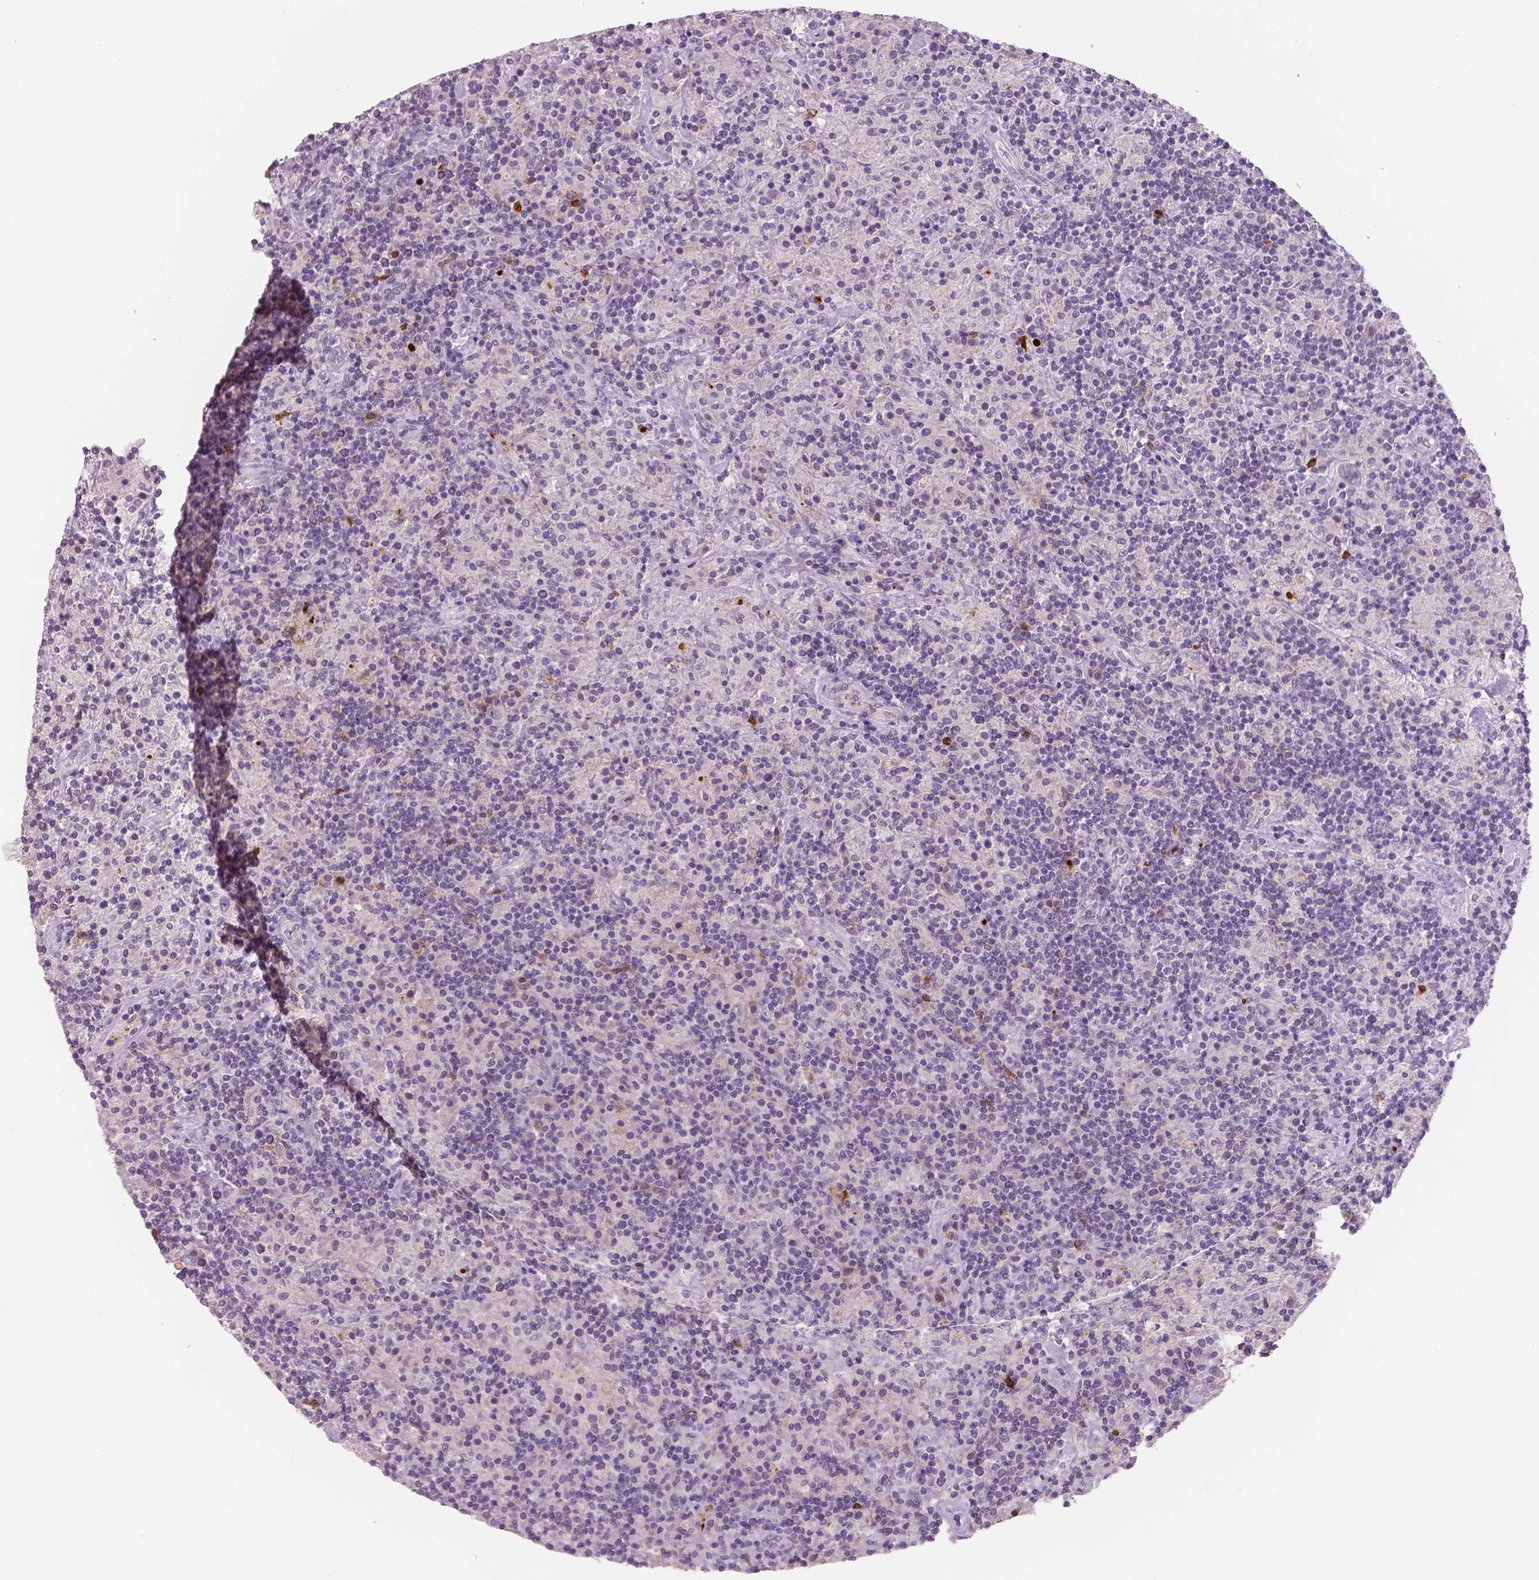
{"staining": {"intensity": "negative", "quantity": "none", "location": "none"}, "tissue": "lymphoma", "cell_type": "Tumor cells", "image_type": "cancer", "snomed": [{"axis": "morphology", "description": "Hodgkin's disease, NOS"}, {"axis": "topography", "description": "Lymph node"}], "caption": "Hodgkin's disease stained for a protein using IHC displays no positivity tumor cells.", "gene": "APOA4", "patient": {"sex": "male", "age": 70}}